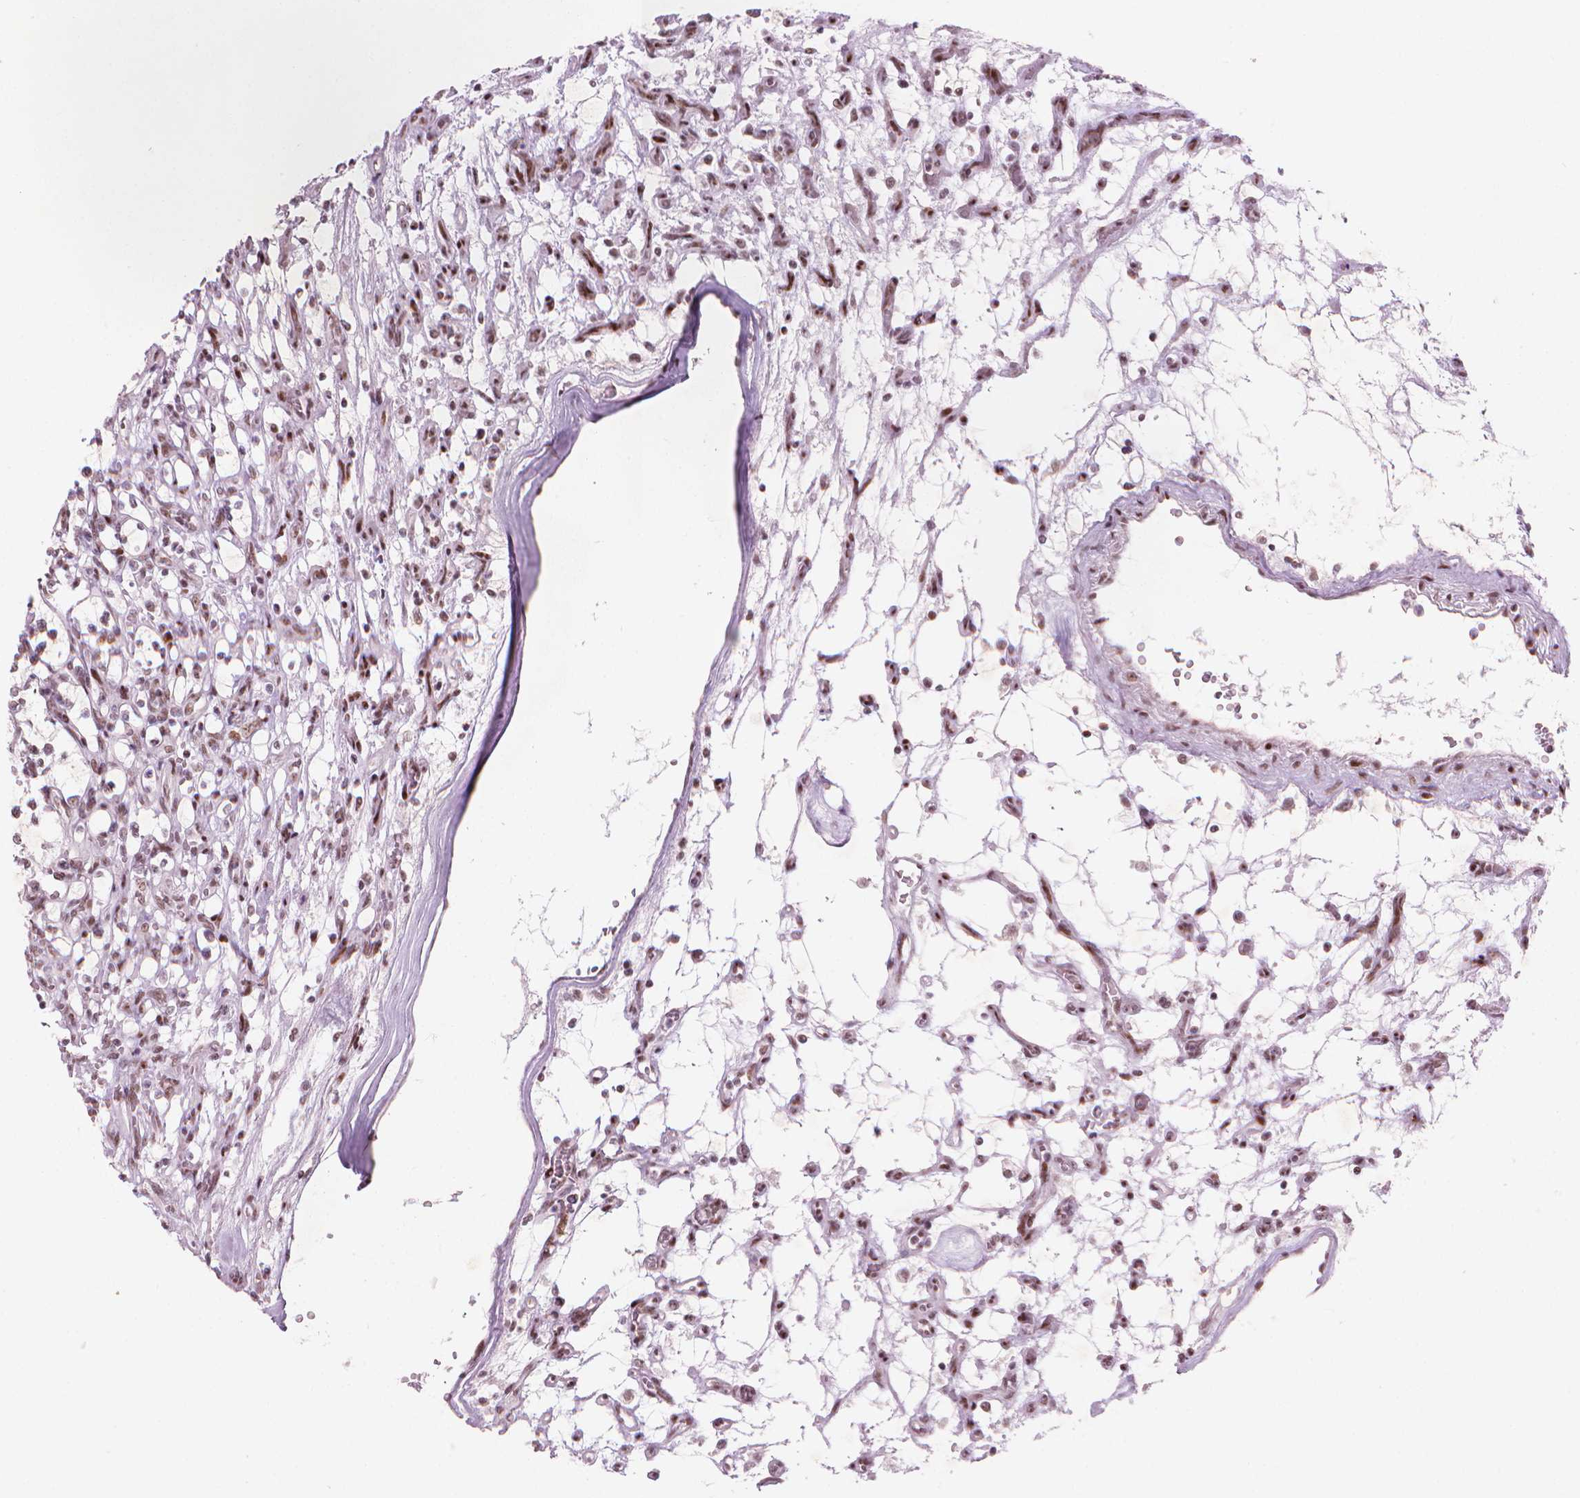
{"staining": {"intensity": "moderate", "quantity": "25%-75%", "location": "nuclear"}, "tissue": "renal cancer", "cell_type": "Tumor cells", "image_type": "cancer", "snomed": [{"axis": "morphology", "description": "Adenocarcinoma, NOS"}, {"axis": "topography", "description": "Kidney"}], "caption": "IHC (DAB) staining of human adenocarcinoma (renal) exhibits moderate nuclear protein expression in approximately 25%-75% of tumor cells.", "gene": "HES7", "patient": {"sex": "female", "age": 69}}